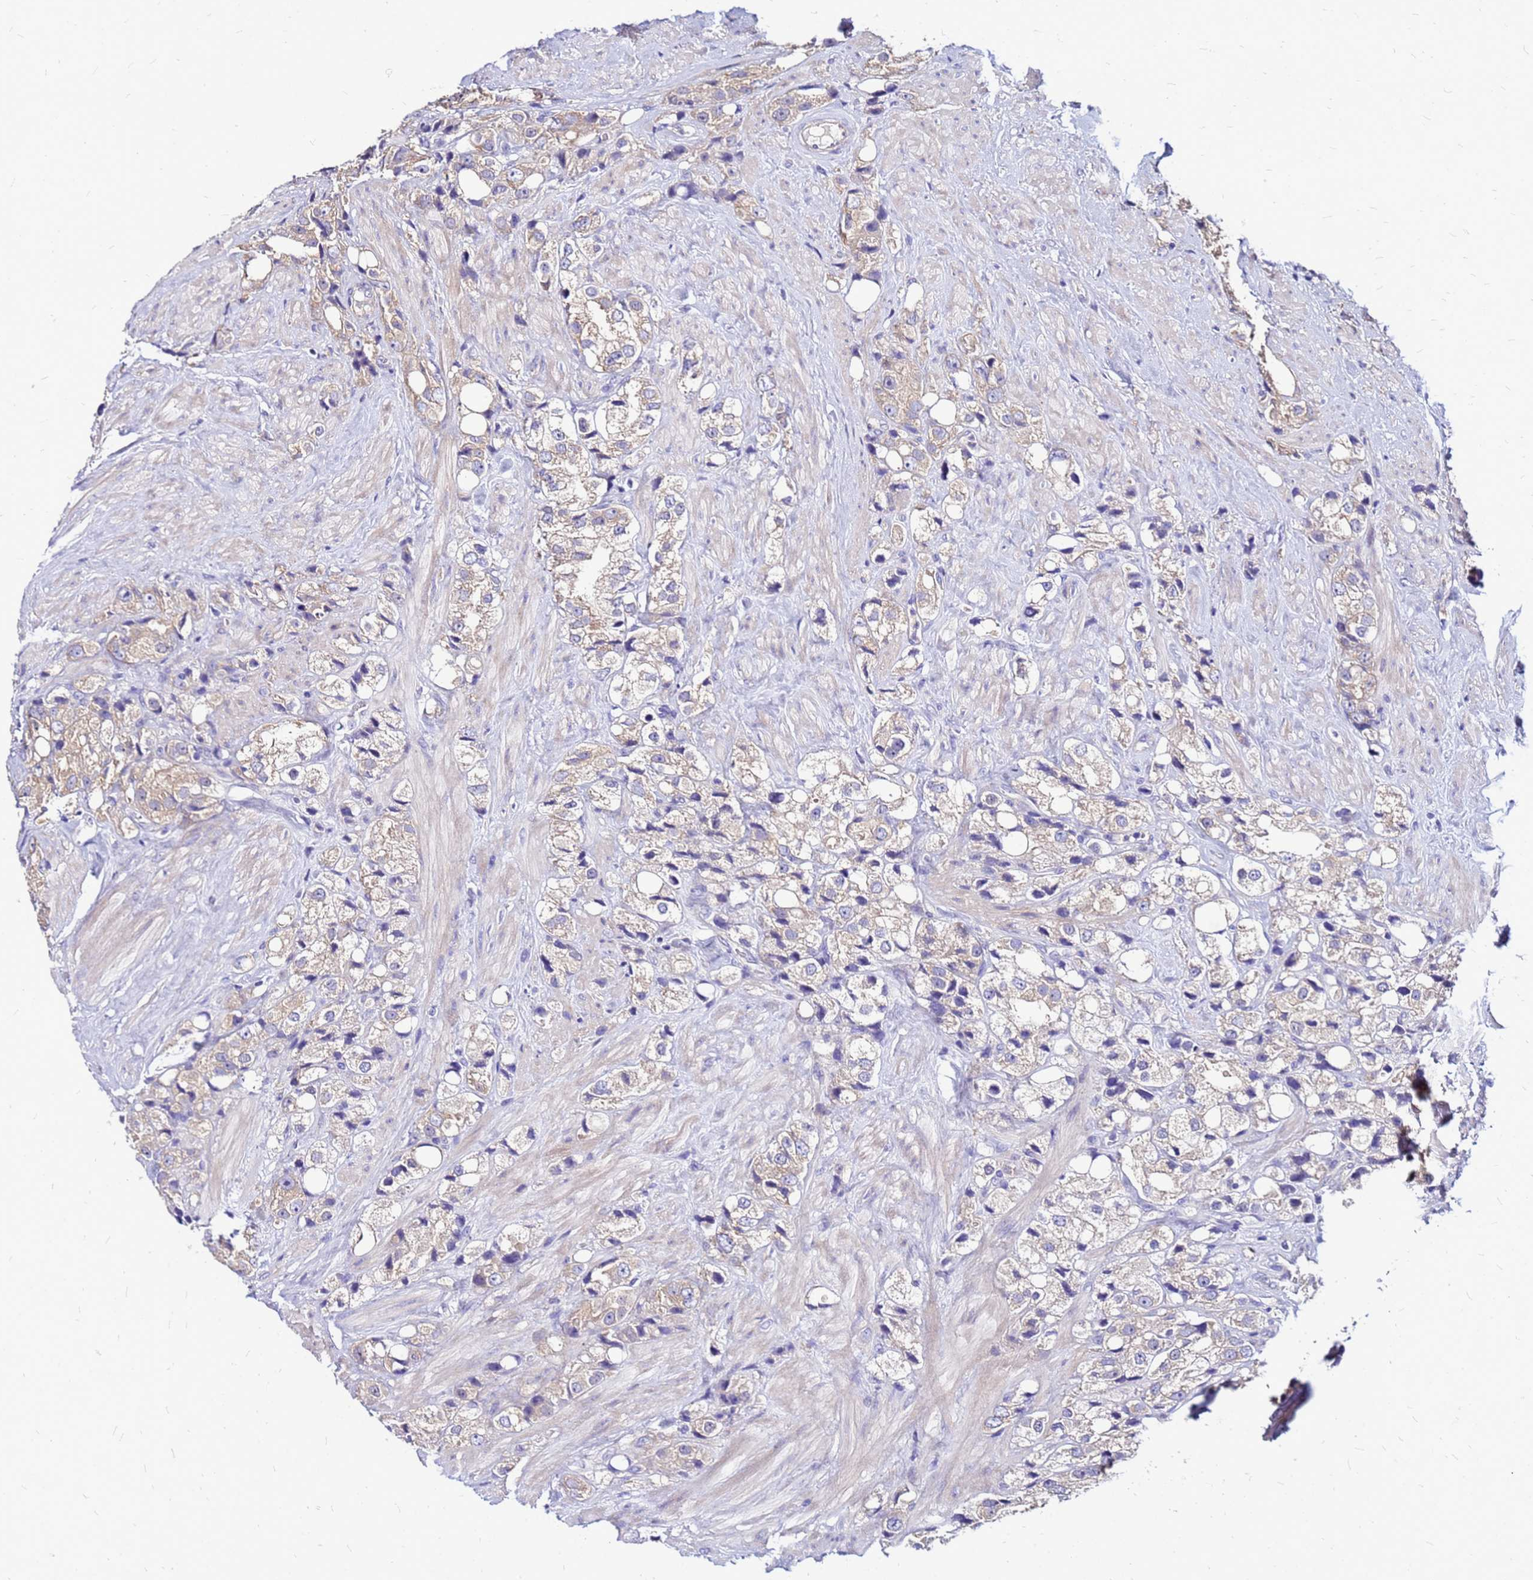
{"staining": {"intensity": "weak", "quantity": "<25%", "location": "cytoplasmic/membranous"}, "tissue": "prostate cancer", "cell_type": "Tumor cells", "image_type": "cancer", "snomed": [{"axis": "morphology", "description": "Adenocarcinoma, NOS"}, {"axis": "topography", "description": "Prostate"}], "caption": "Immunohistochemical staining of prostate cancer (adenocarcinoma) exhibits no significant staining in tumor cells.", "gene": "ARHGEF5", "patient": {"sex": "male", "age": 79}}